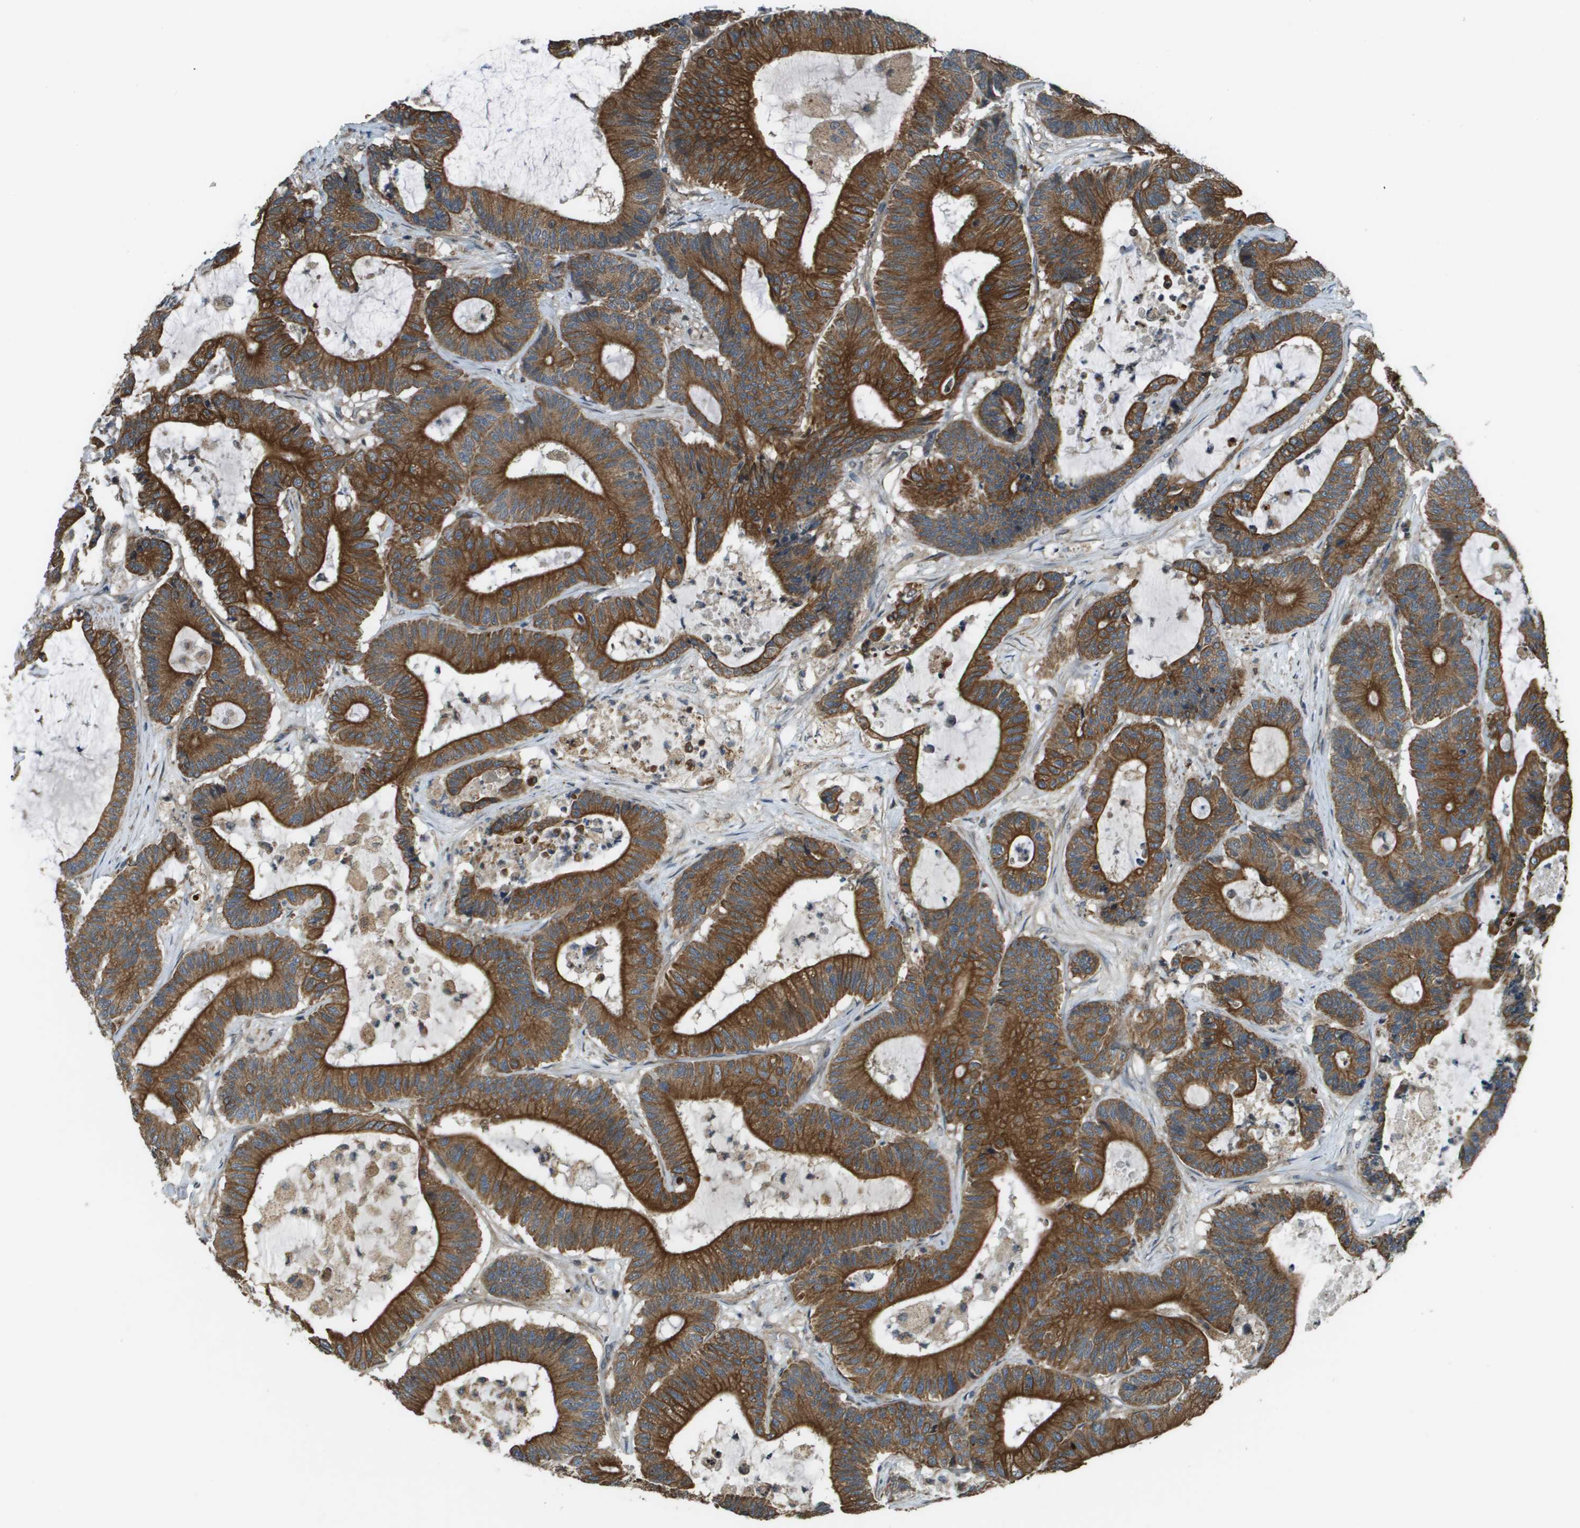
{"staining": {"intensity": "strong", "quantity": ">75%", "location": "cytoplasmic/membranous"}, "tissue": "colorectal cancer", "cell_type": "Tumor cells", "image_type": "cancer", "snomed": [{"axis": "morphology", "description": "Adenocarcinoma, NOS"}, {"axis": "topography", "description": "Colon"}], "caption": "DAB immunohistochemical staining of human colorectal adenocarcinoma shows strong cytoplasmic/membranous protein positivity in about >75% of tumor cells. (DAB (3,3'-diaminobenzidine) IHC with brightfield microscopy, high magnification).", "gene": "CDKN2C", "patient": {"sex": "female", "age": 84}}